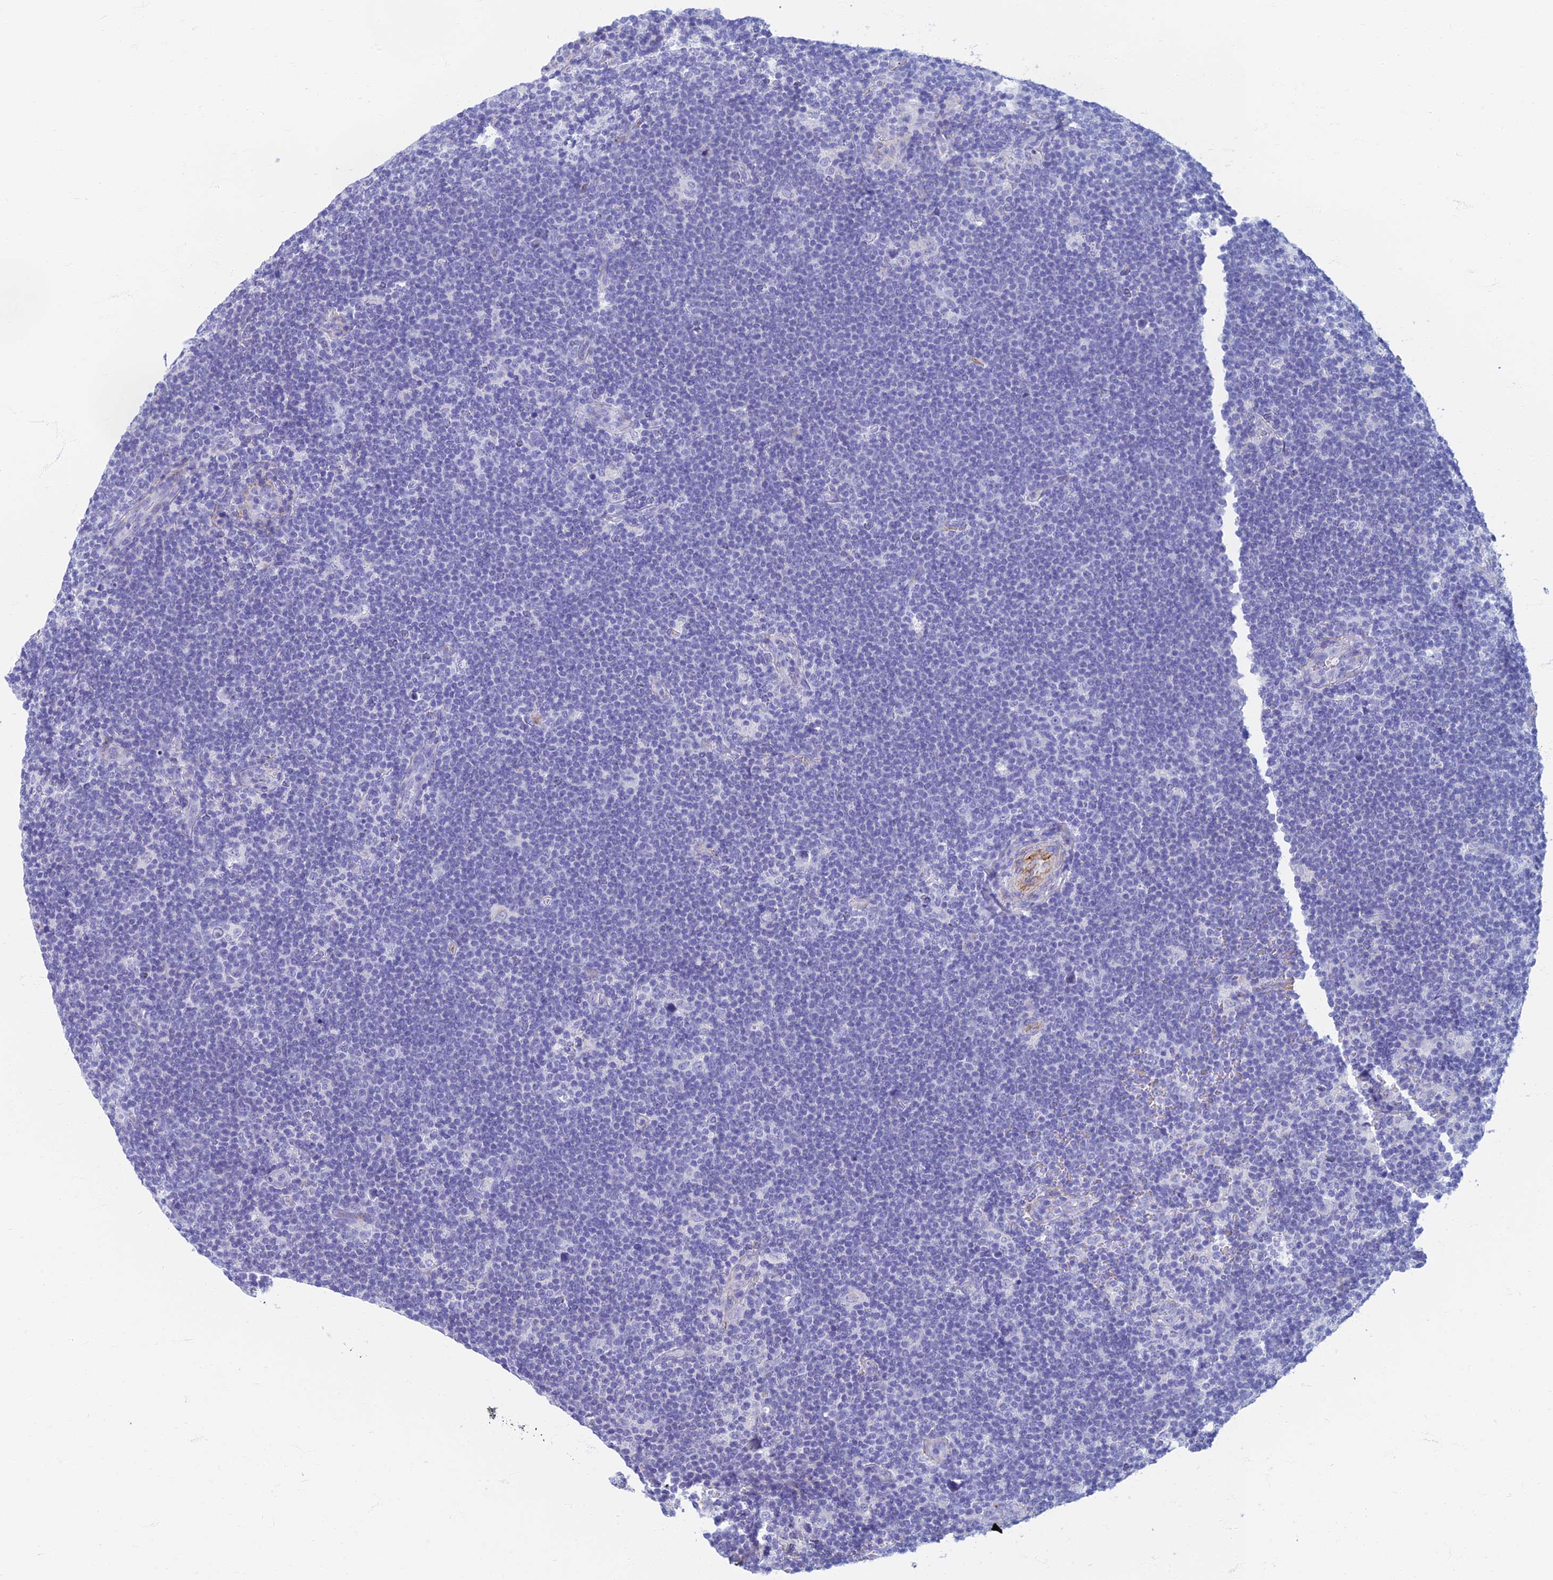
{"staining": {"intensity": "negative", "quantity": "none", "location": "none"}, "tissue": "lymphoma", "cell_type": "Tumor cells", "image_type": "cancer", "snomed": [{"axis": "morphology", "description": "Hodgkin's disease, NOS"}, {"axis": "topography", "description": "Lymph node"}], "caption": "Tumor cells show no significant protein expression in Hodgkin's disease.", "gene": "ETFRF1", "patient": {"sex": "female", "age": 57}}